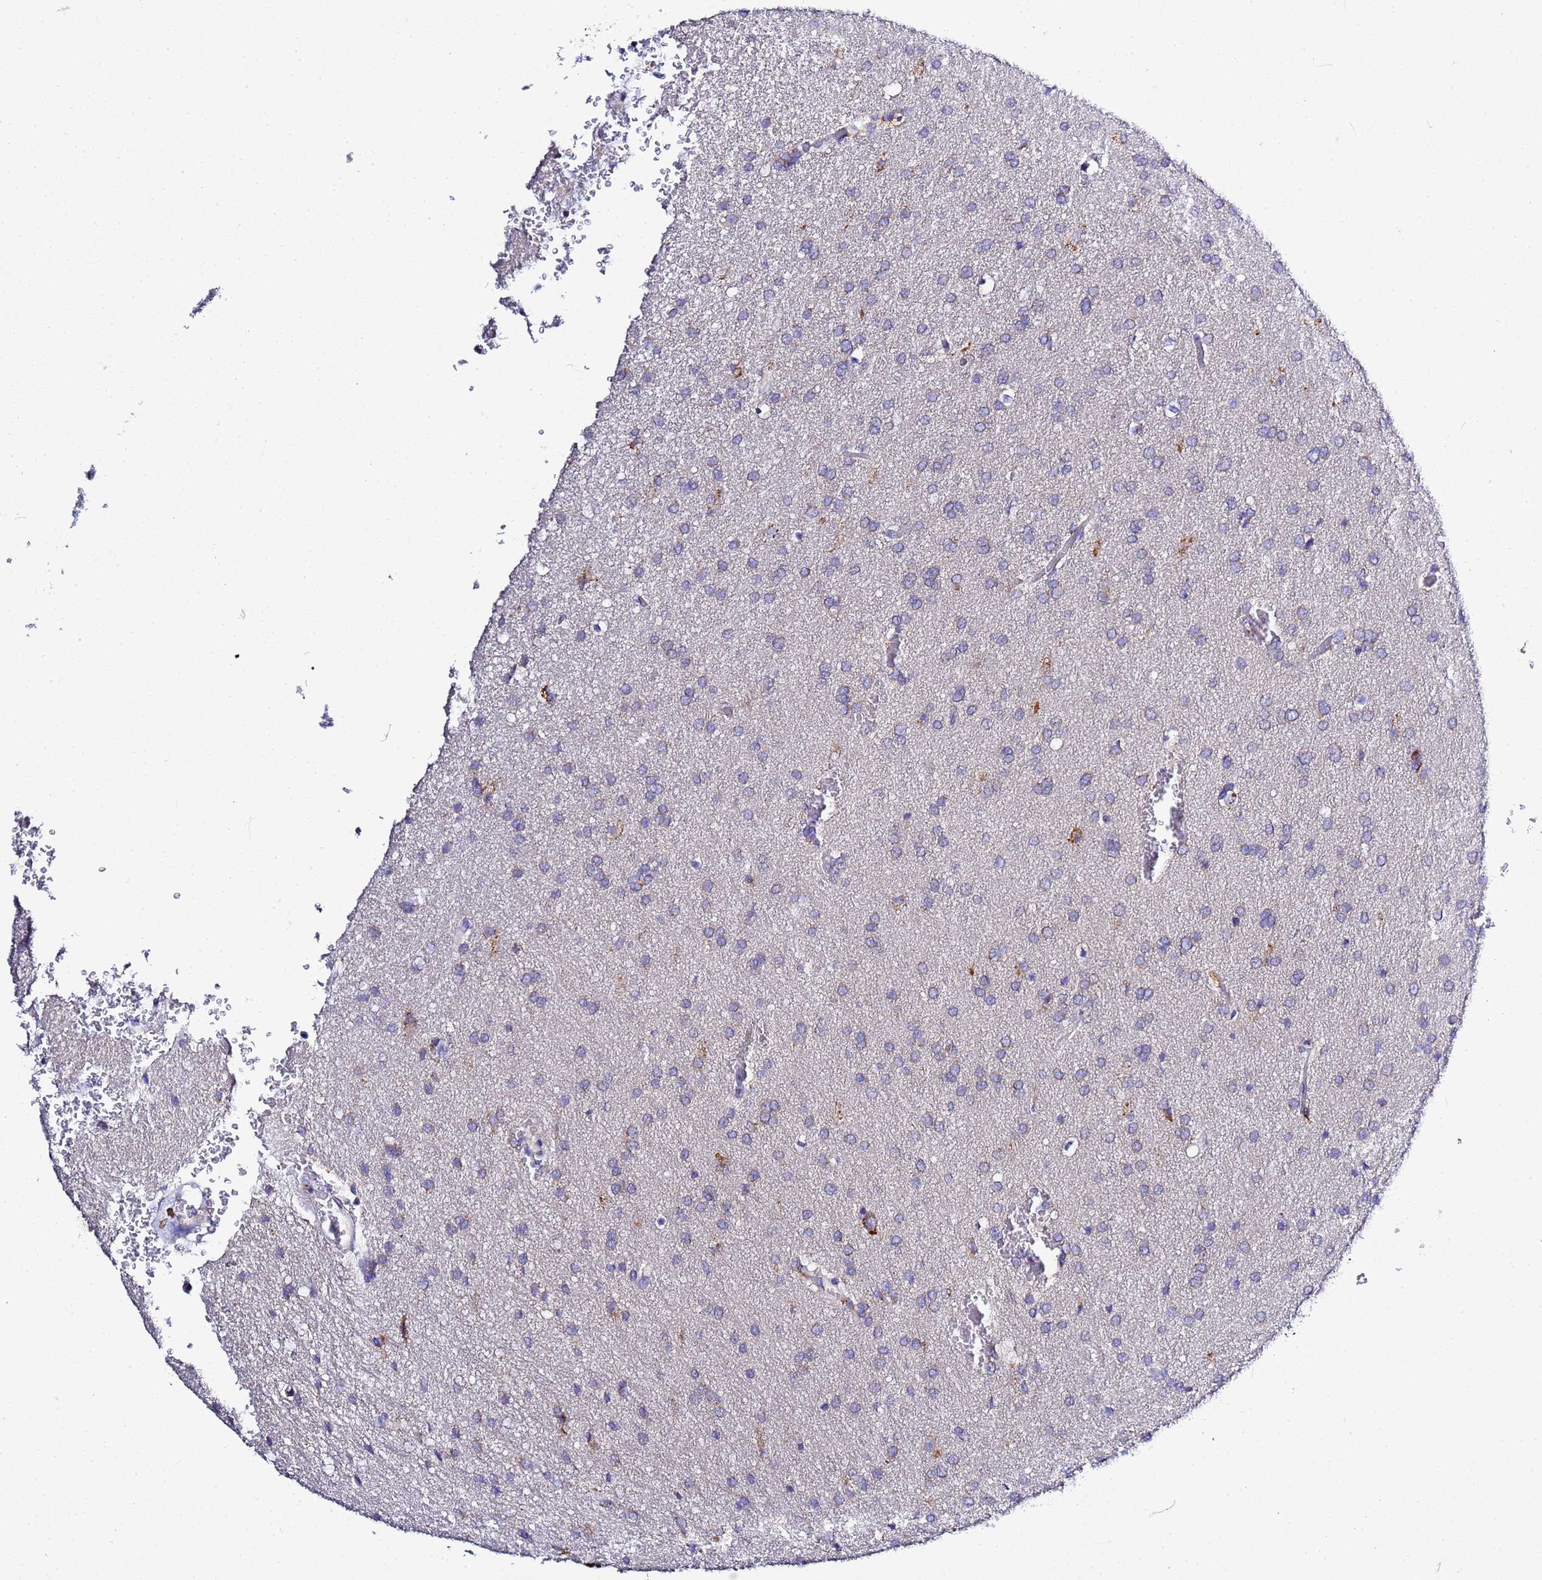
{"staining": {"intensity": "negative", "quantity": "none", "location": "none"}, "tissue": "glioma", "cell_type": "Tumor cells", "image_type": "cancer", "snomed": [{"axis": "morphology", "description": "Glioma, malignant, Low grade"}, {"axis": "topography", "description": "Brain"}], "caption": "This is an IHC photomicrograph of human glioma. There is no expression in tumor cells.", "gene": "VTI1B", "patient": {"sex": "female", "age": 32}}